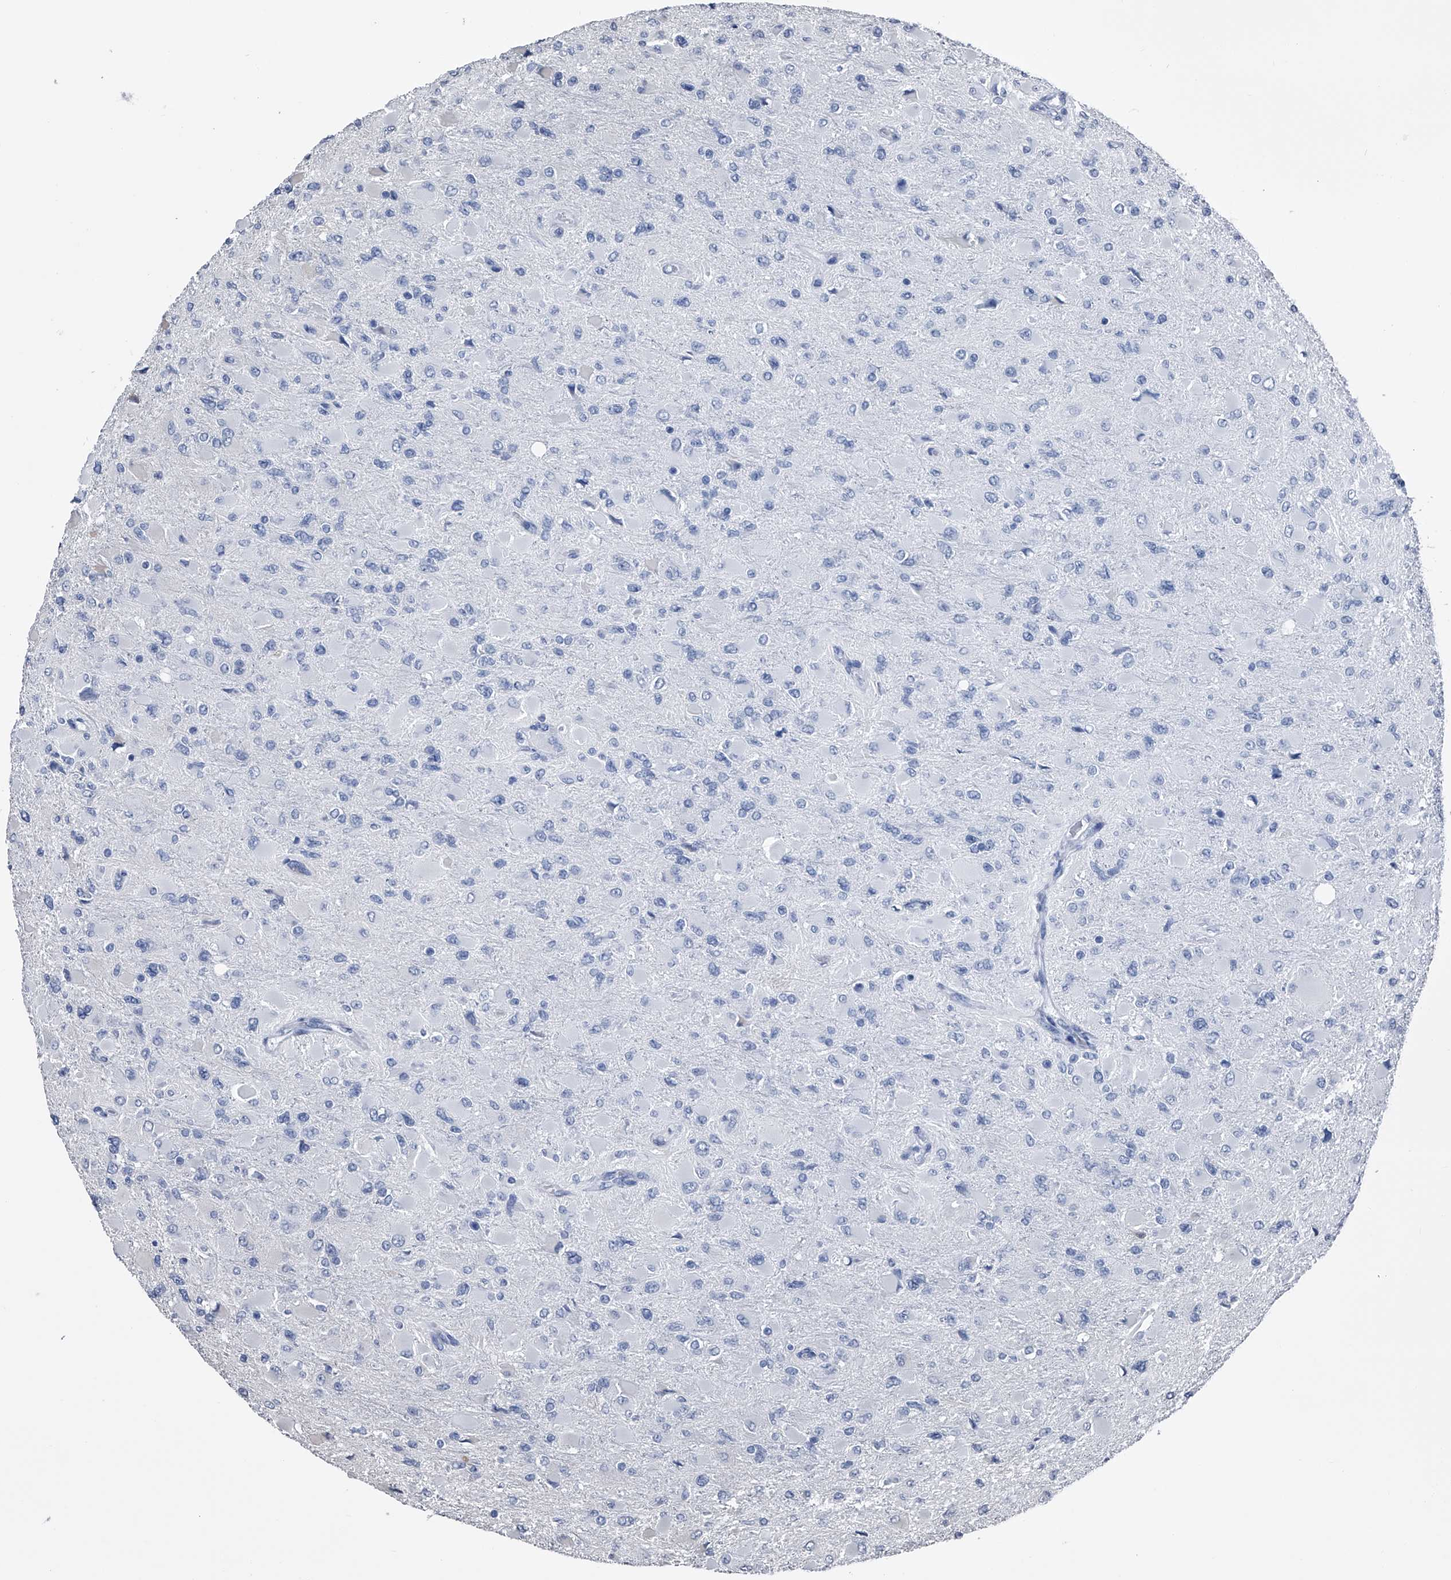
{"staining": {"intensity": "negative", "quantity": "none", "location": "none"}, "tissue": "glioma", "cell_type": "Tumor cells", "image_type": "cancer", "snomed": [{"axis": "morphology", "description": "Glioma, malignant, High grade"}, {"axis": "topography", "description": "Cerebral cortex"}], "caption": "This is a image of immunohistochemistry staining of glioma, which shows no positivity in tumor cells. The staining was performed using DAB (3,3'-diaminobenzidine) to visualize the protein expression in brown, while the nuclei were stained in blue with hematoxylin (Magnification: 20x).", "gene": "KIF13A", "patient": {"sex": "female", "age": 36}}